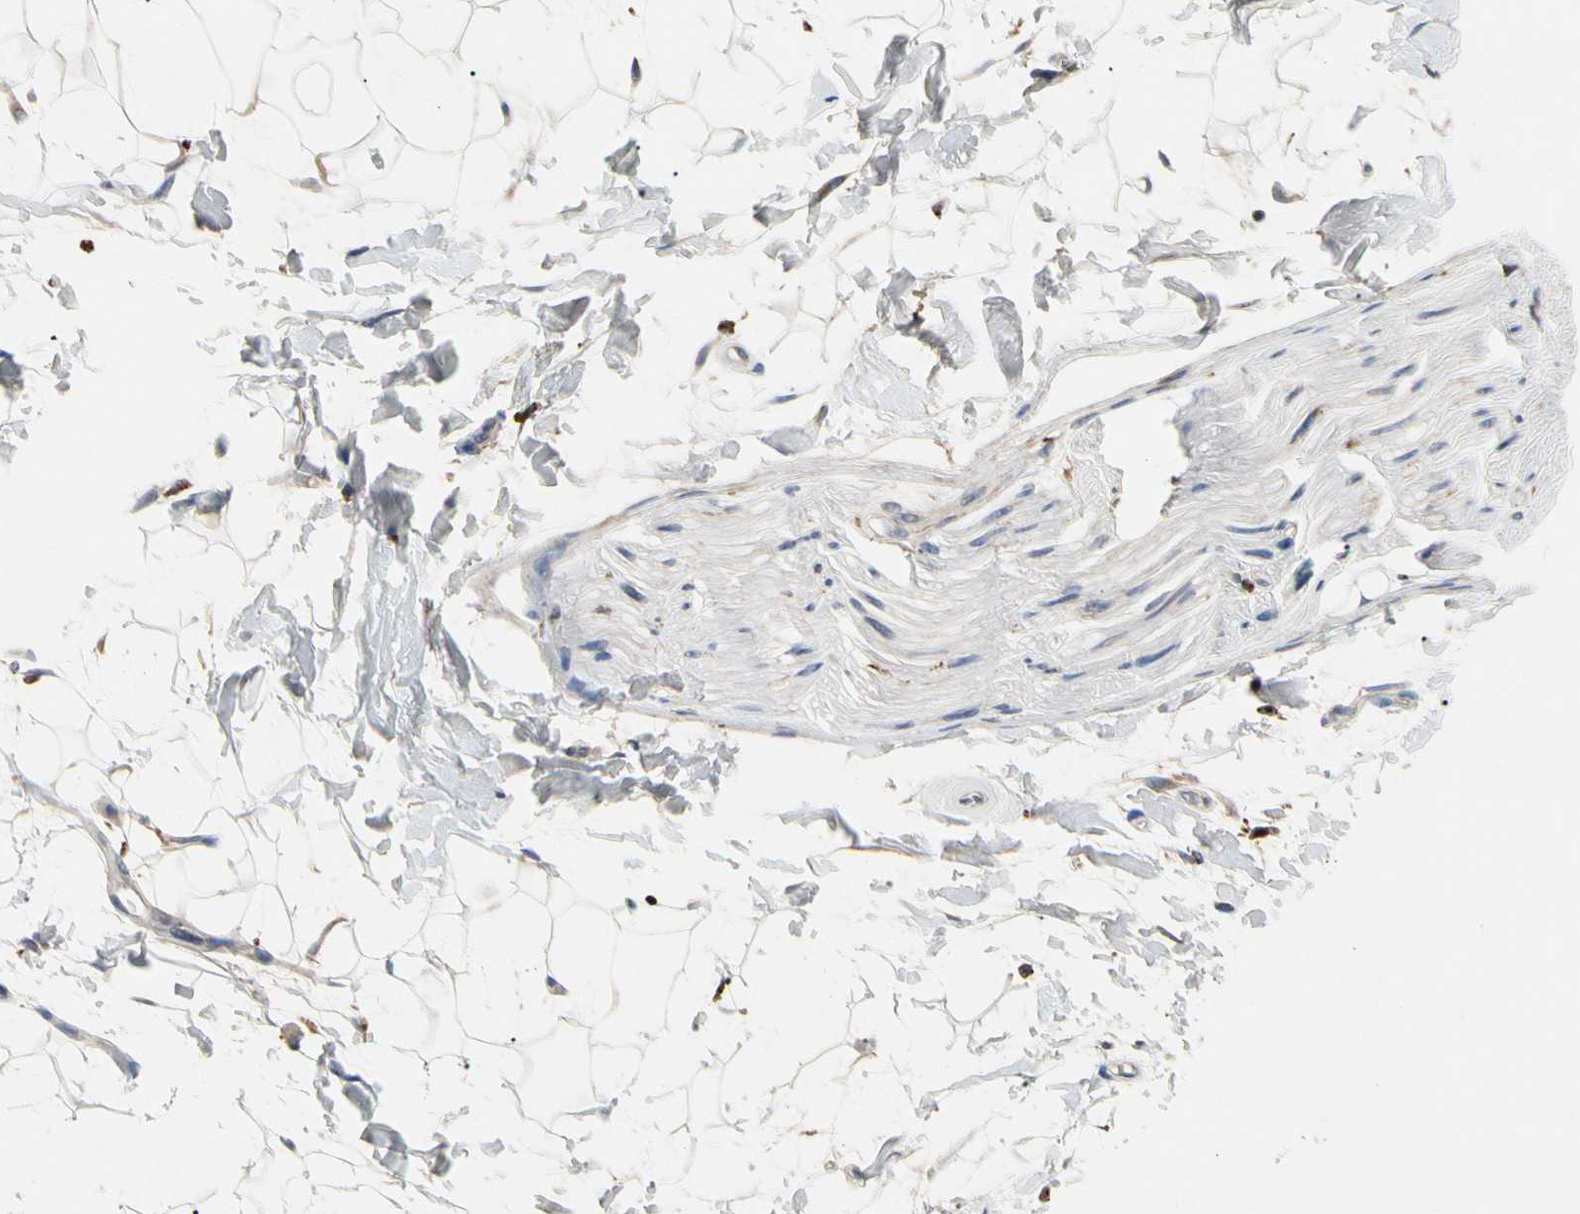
{"staining": {"intensity": "negative", "quantity": "none", "location": "none"}, "tissue": "adipose tissue", "cell_type": "Adipocytes", "image_type": "normal", "snomed": [{"axis": "morphology", "description": "Normal tissue, NOS"}, {"axis": "topography", "description": "Soft tissue"}], "caption": "This is a histopathology image of immunohistochemistry (IHC) staining of unremarkable adipose tissue, which shows no expression in adipocytes. (Stains: DAB immunohistochemistry with hematoxylin counter stain, Microscopy: brightfield microscopy at high magnification).", "gene": "ADA2", "patient": {"sex": "male", "age": 72}}